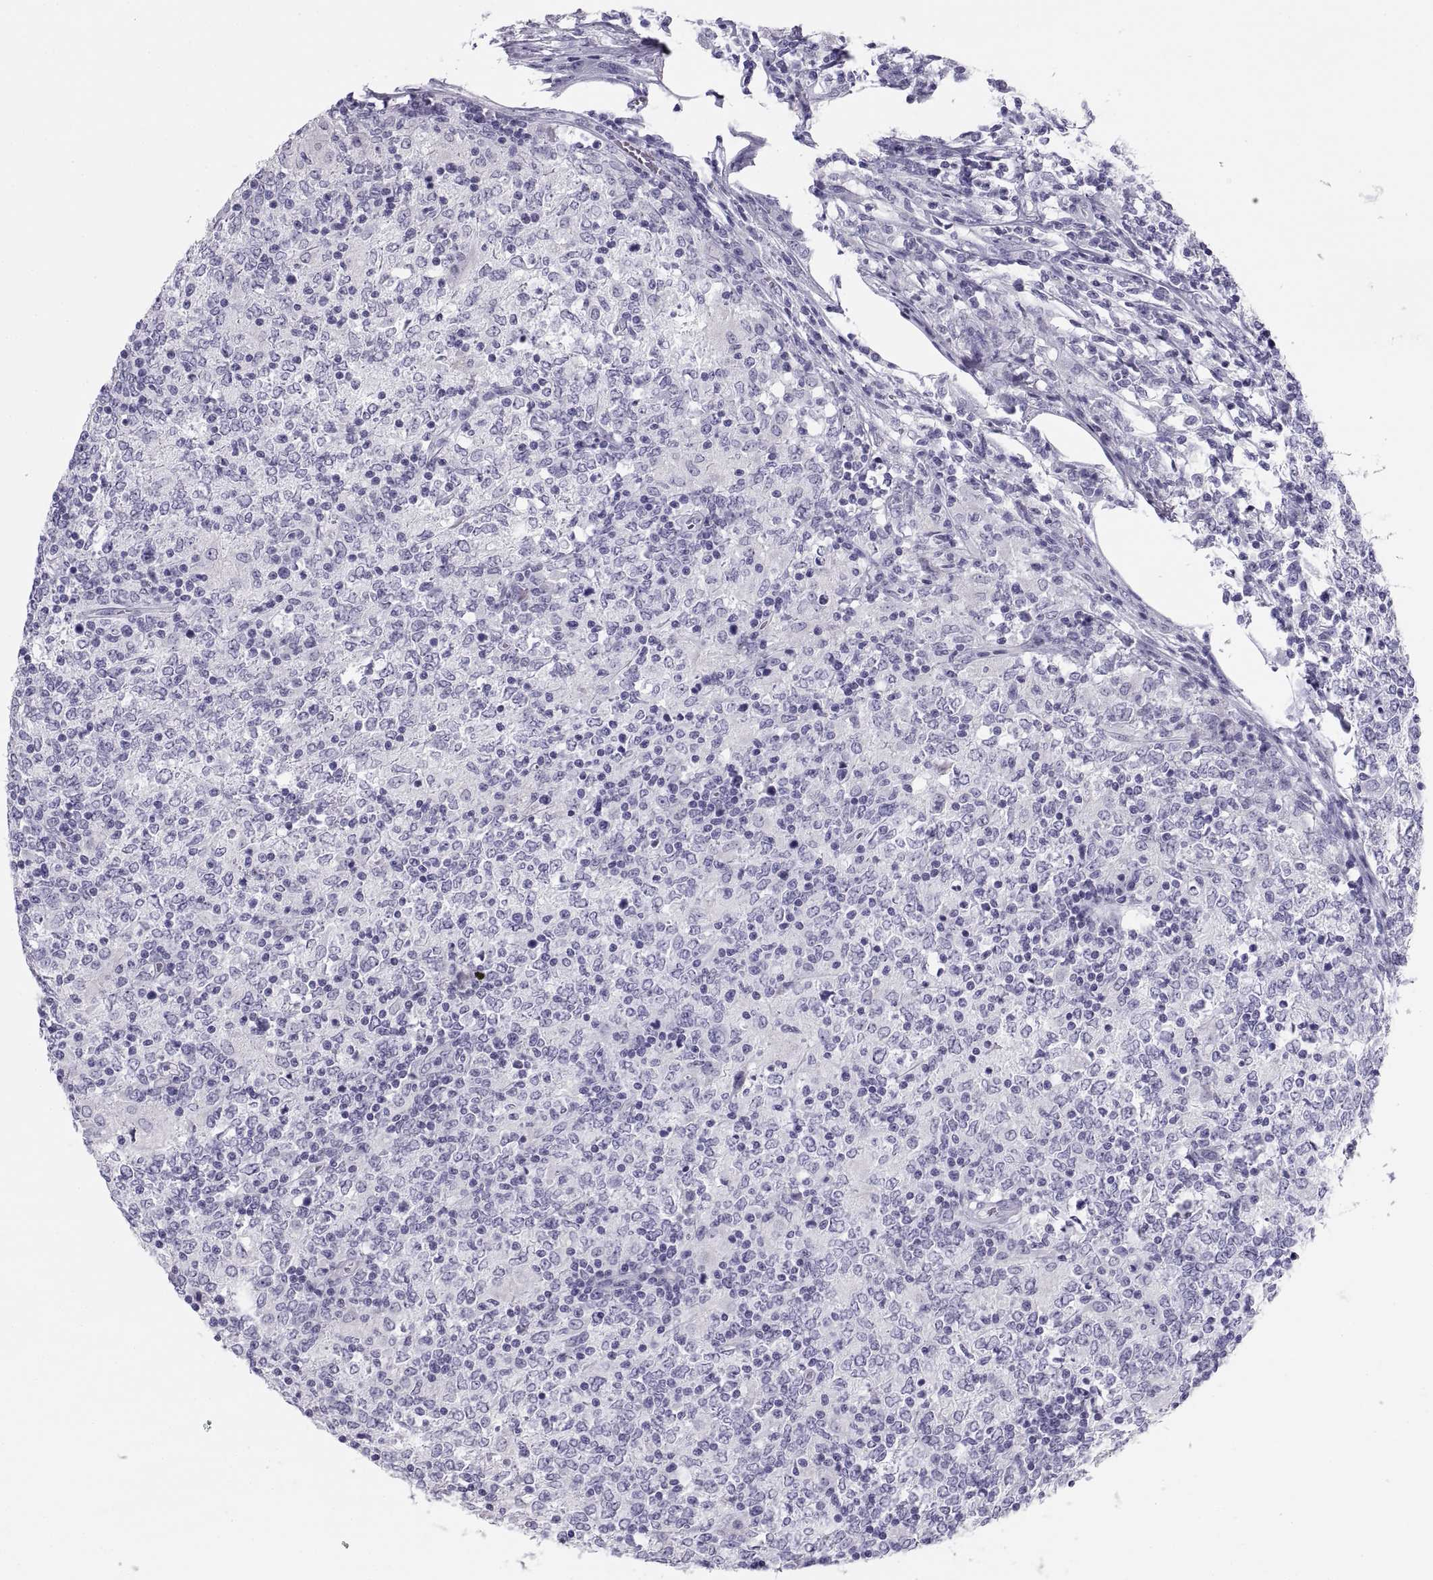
{"staining": {"intensity": "negative", "quantity": "none", "location": "none"}, "tissue": "lymphoma", "cell_type": "Tumor cells", "image_type": "cancer", "snomed": [{"axis": "morphology", "description": "Malignant lymphoma, non-Hodgkin's type, High grade"}, {"axis": "topography", "description": "Lymph node"}], "caption": "Tumor cells show no significant expression in high-grade malignant lymphoma, non-Hodgkin's type.", "gene": "PAX2", "patient": {"sex": "female", "age": 84}}